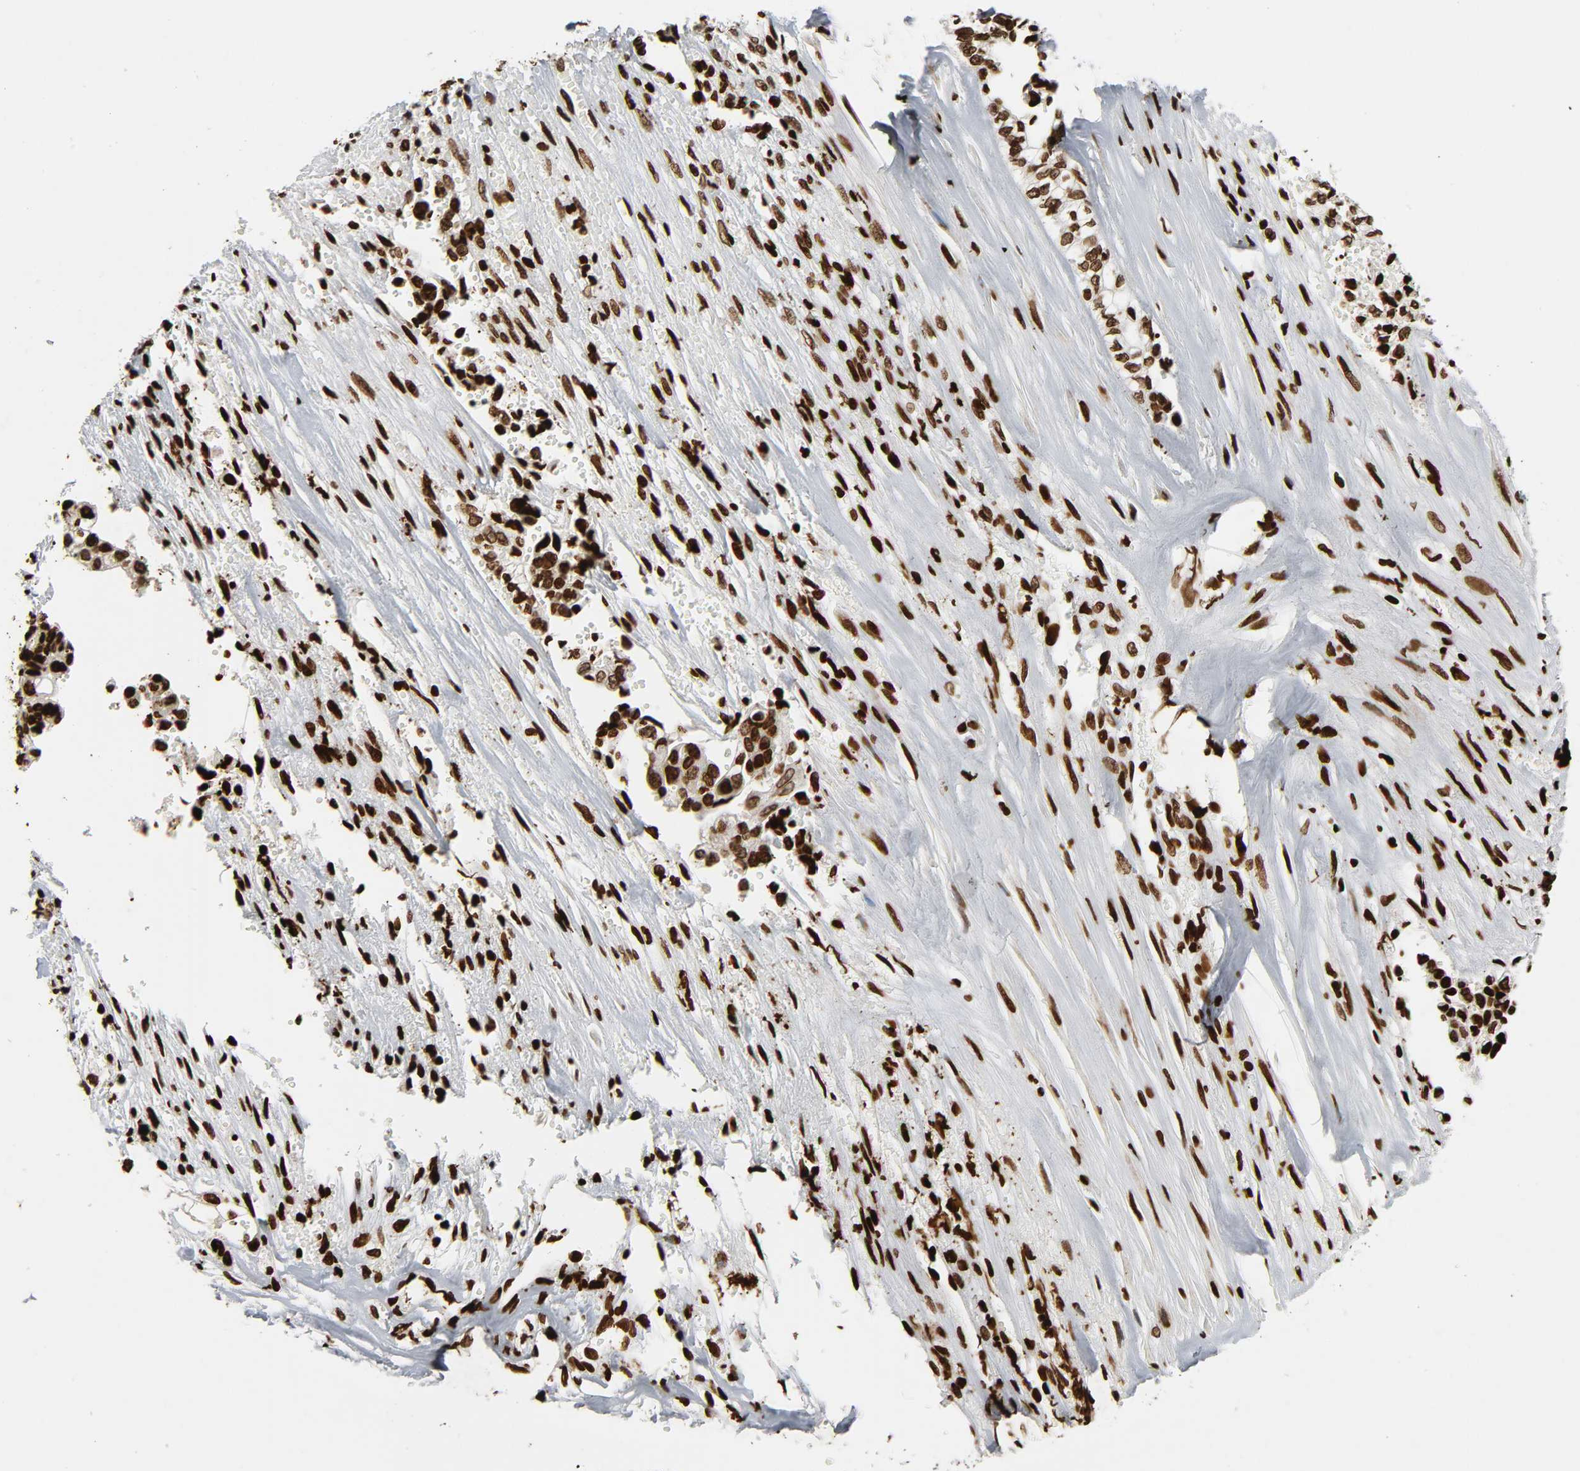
{"staining": {"intensity": "moderate", "quantity": ">75%", "location": "nuclear"}, "tissue": "liver cancer", "cell_type": "Tumor cells", "image_type": "cancer", "snomed": [{"axis": "morphology", "description": "Cholangiocarcinoma"}, {"axis": "topography", "description": "Liver"}], "caption": "Human liver cancer stained for a protein (brown) reveals moderate nuclear positive expression in about >75% of tumor cells.", "gene": "RXRA", "patient": {"sex": "female", "age": 70}}